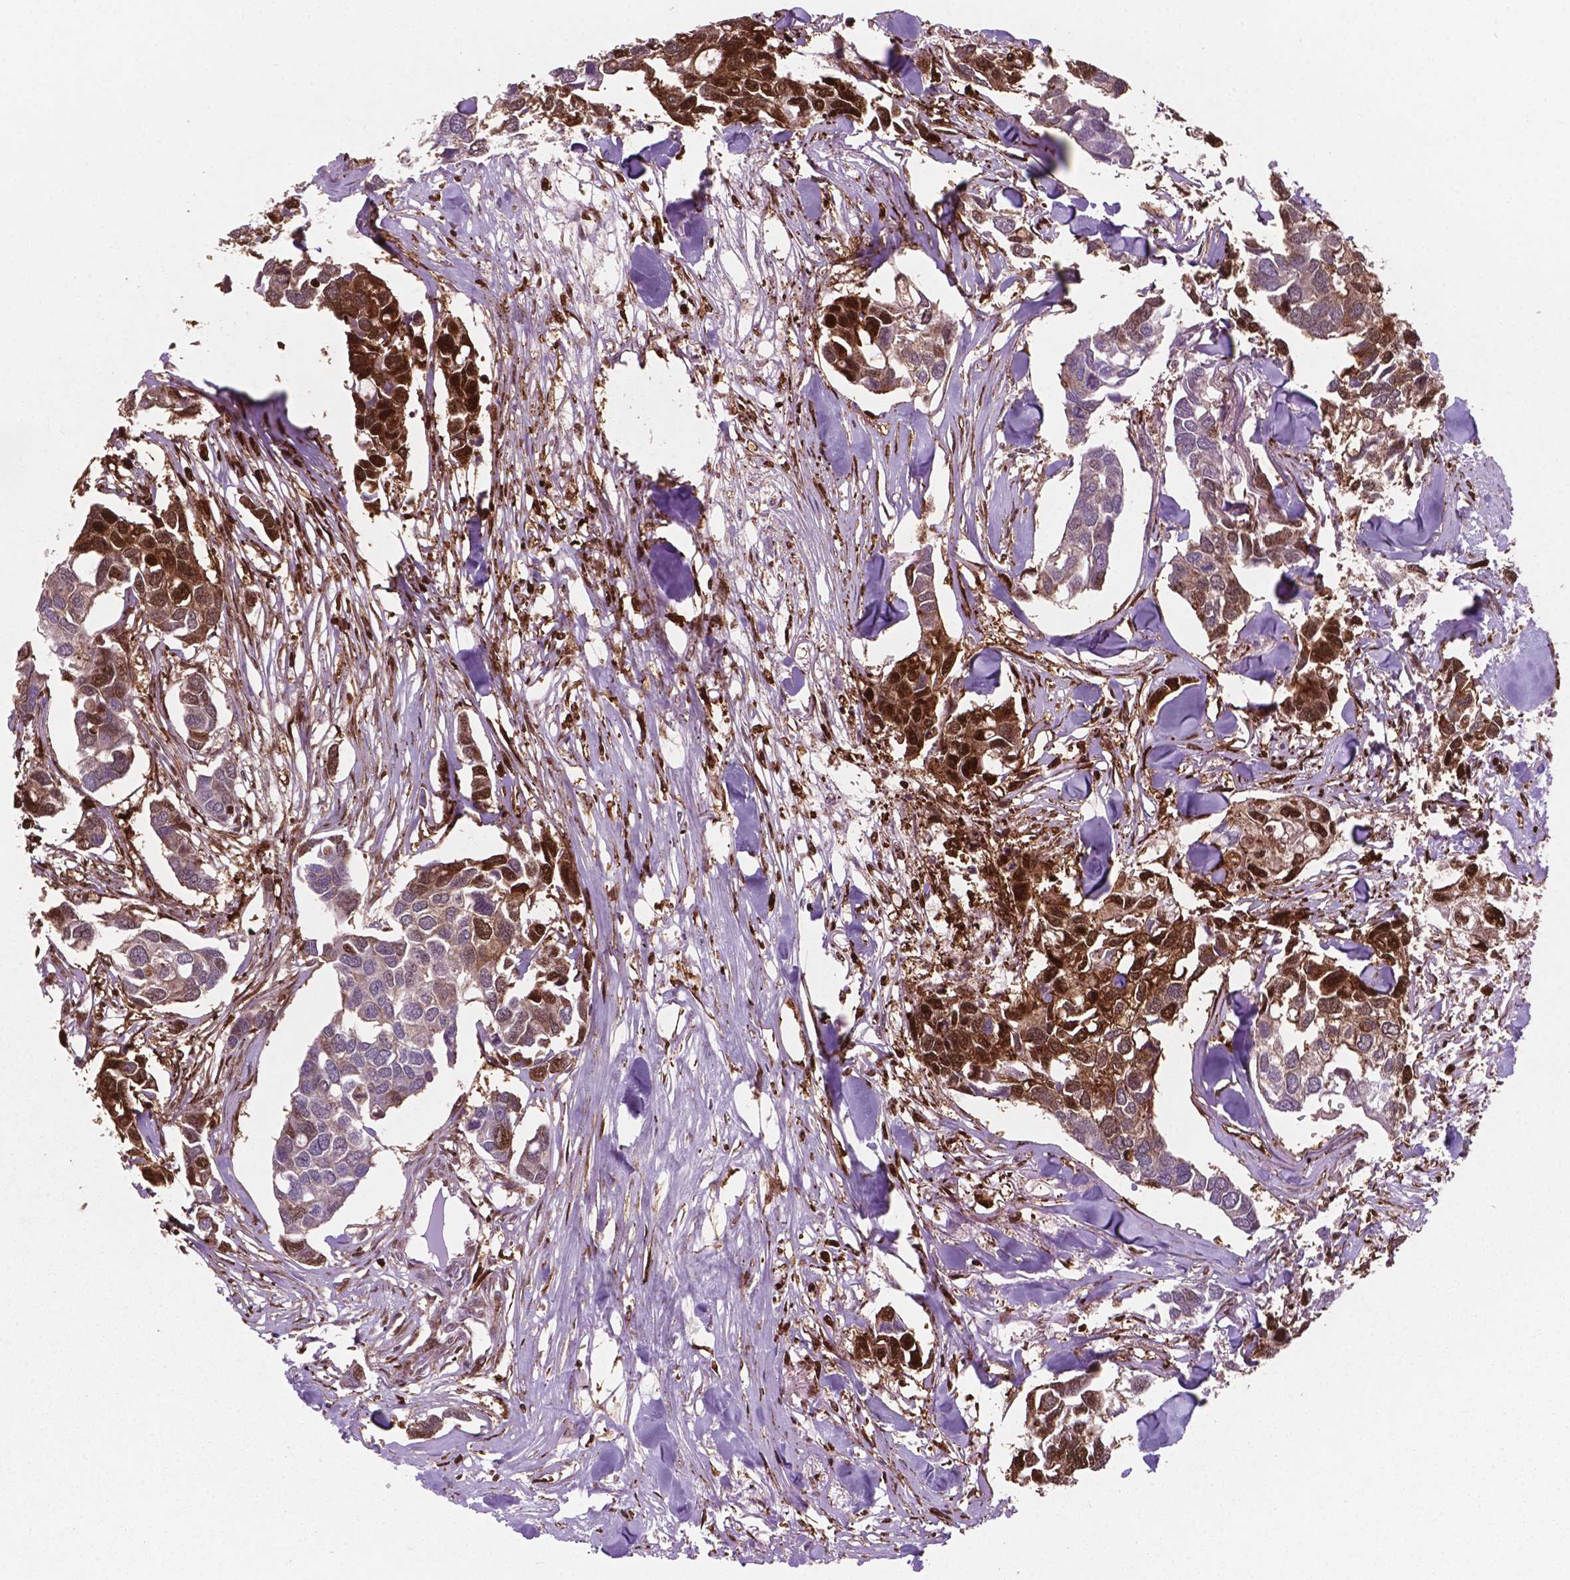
{"staining": {"intensity": "strong", "quantity": "25%-75%", "location": "cytoplasmic/membranous"}, "tissue": "breast cancer", "cell_type": "Tumor cells", "image_type": "cancer", "snomed": [{"axis": "morphology", "description": "Duct carcinoma"}, {"axis": "topography", "description": "Breast"}], "caption": "Human intraductal carcinoma (breast) stained for a protein (brown) exhibits strong cytoplasmic/membranous positive expression in approximately 25%-75% of tumor cells.", "gene": "LDHA", "patient": {"sex": "female", "age": 83}}